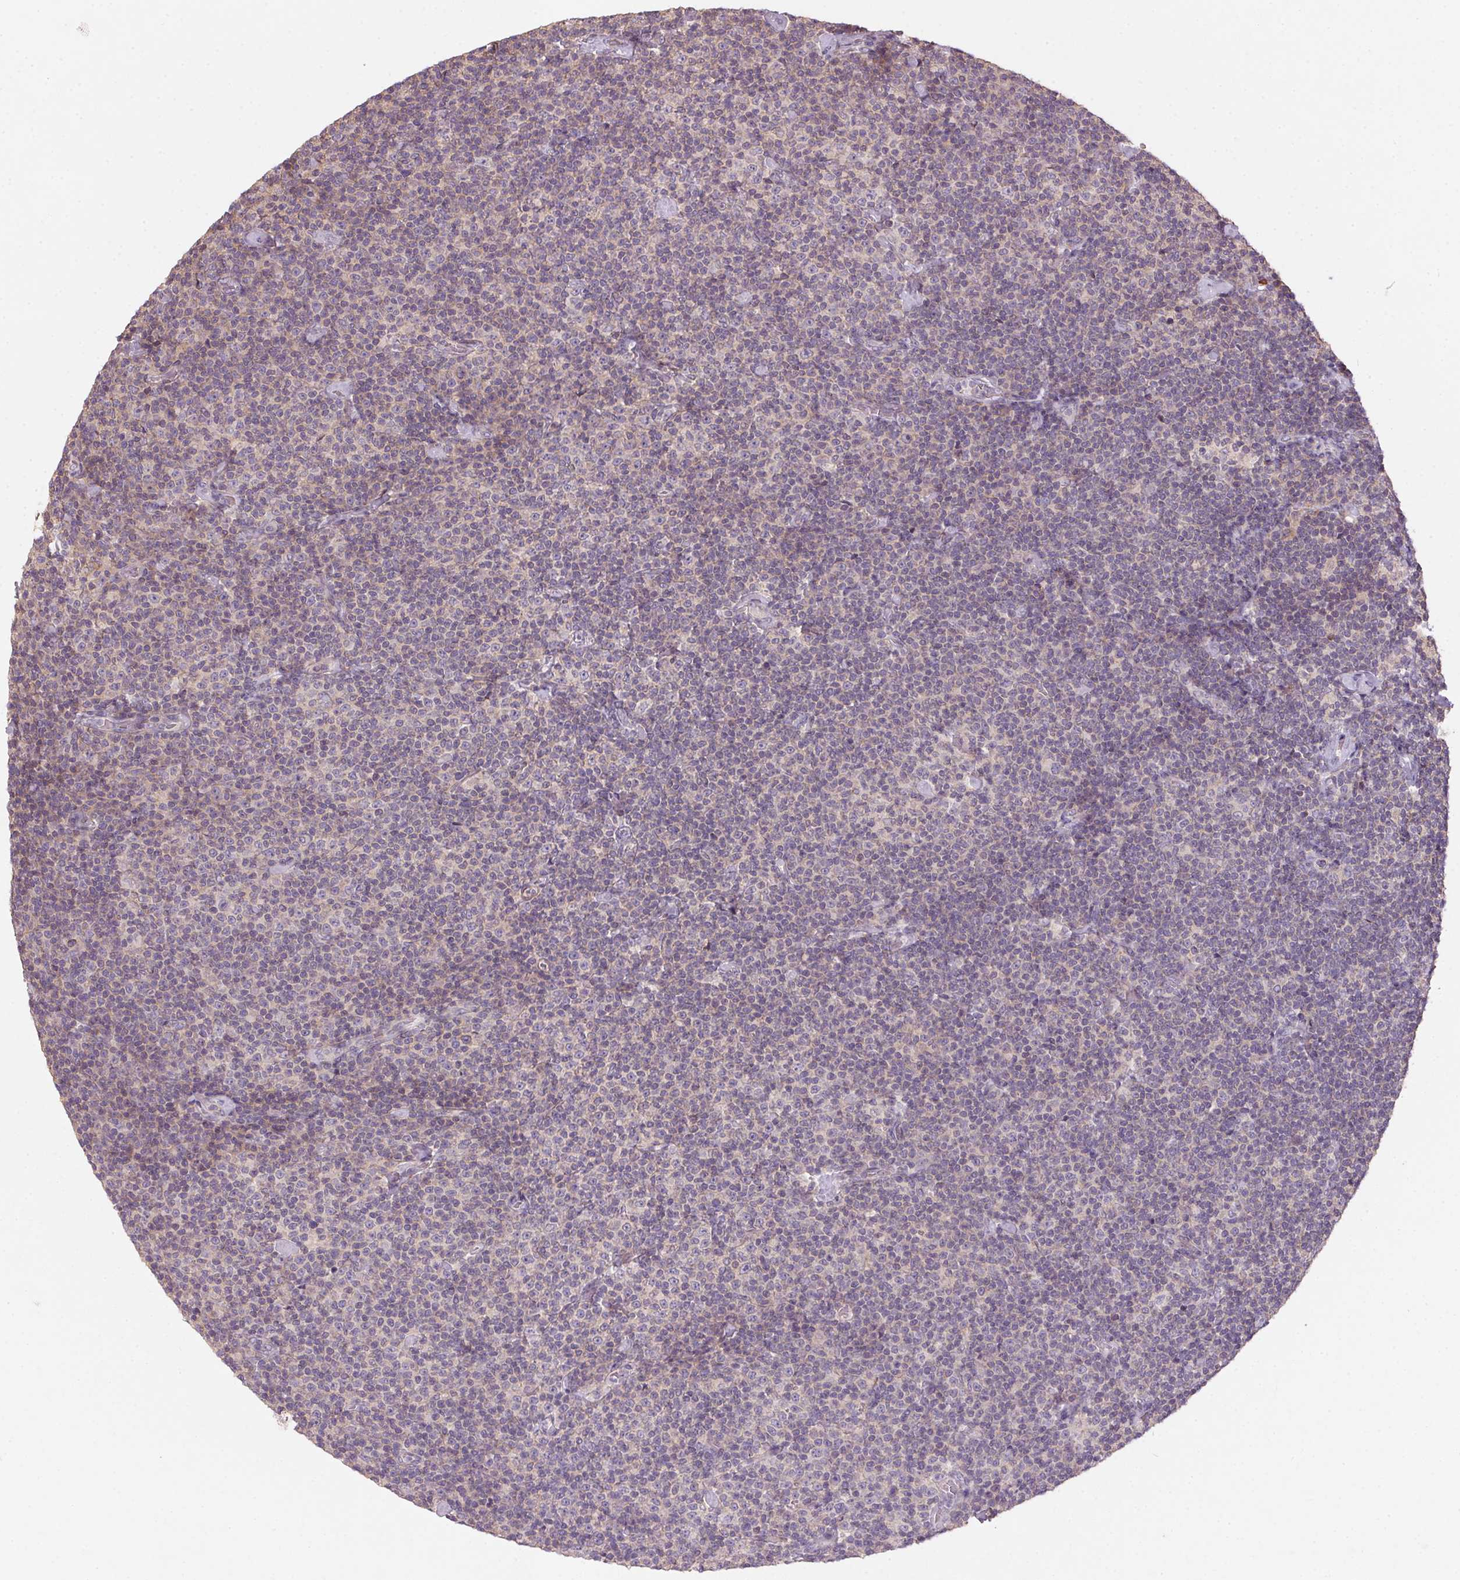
{"staining": {"intensity": "negative", "quantity": "none", "location": "none"}, "tissue": "lymphoma", "cell_type": "Tumor cells", "image_type": "cancer", "snomed": [{"axis": "morphology", "description": "Malignant lymphoma, non-Hodgkin's type, Low grade"}, {"axis": "topography", "description": "Lymph node"}], "caption": "The micrograph reveals no significant staining in tumor cells of malignant lymphoma, non-Hodgkin's type (low-grade).", "gene": "KCNK15", "patient": {"sex": "male", "age": 81}}